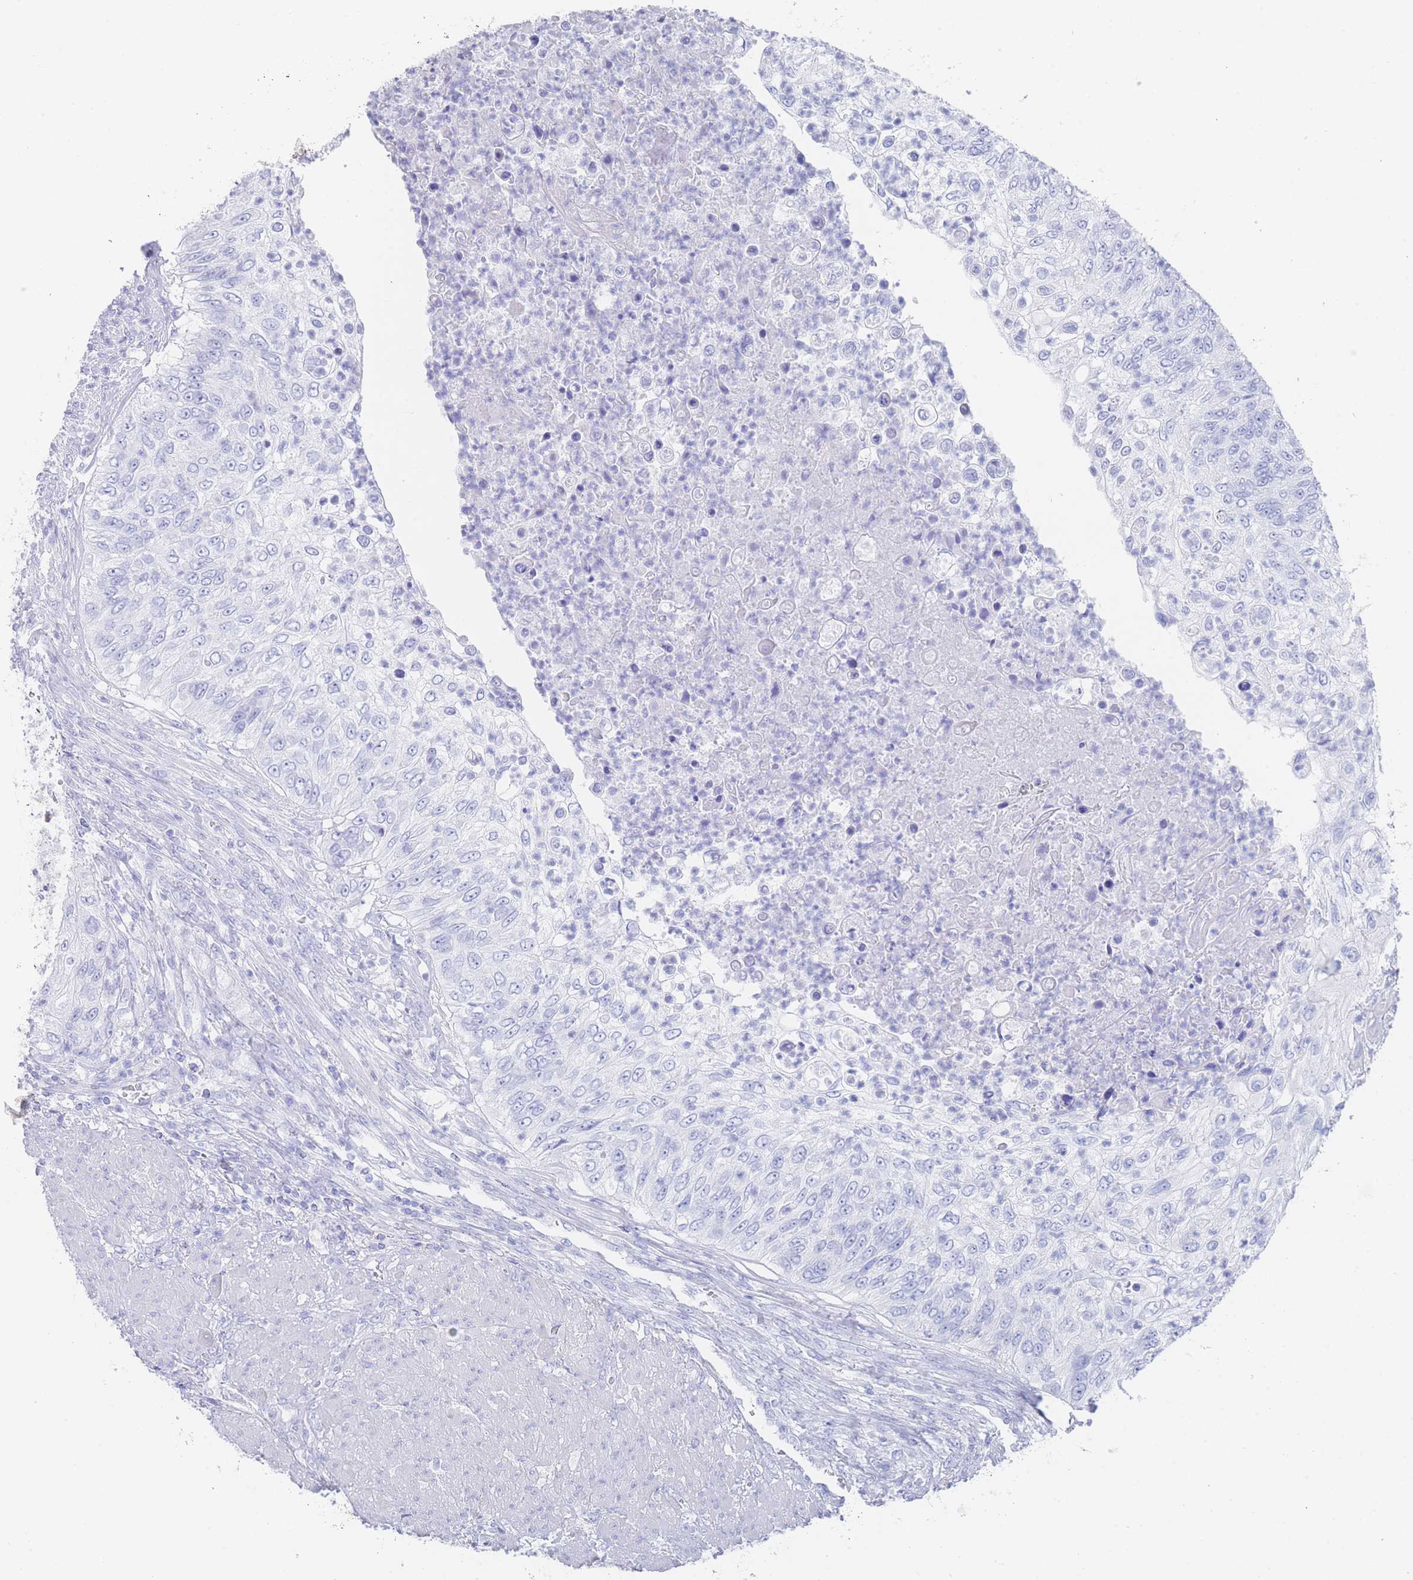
{"staining": {"intensity": "negative", "quantity": "none", "location": "none"}, "tissue": "urothelial cancer", "cell_type": "Tumor cells", "image_type": "cancer", "snomed": [{"axis": "morphology", "description": "Urothelial carcinoma, High grade"}, {"axis": "topography", "description": "Urinary bladder"}], "caption": "IHC histopathology image of neoplastic tissue: human high-grade urothelial carcinoma stained with DAB reveals no significant protein expression in tumor cells.", "gene": "LRRC37A", "patient": {"sex": "female", "age": 60}}